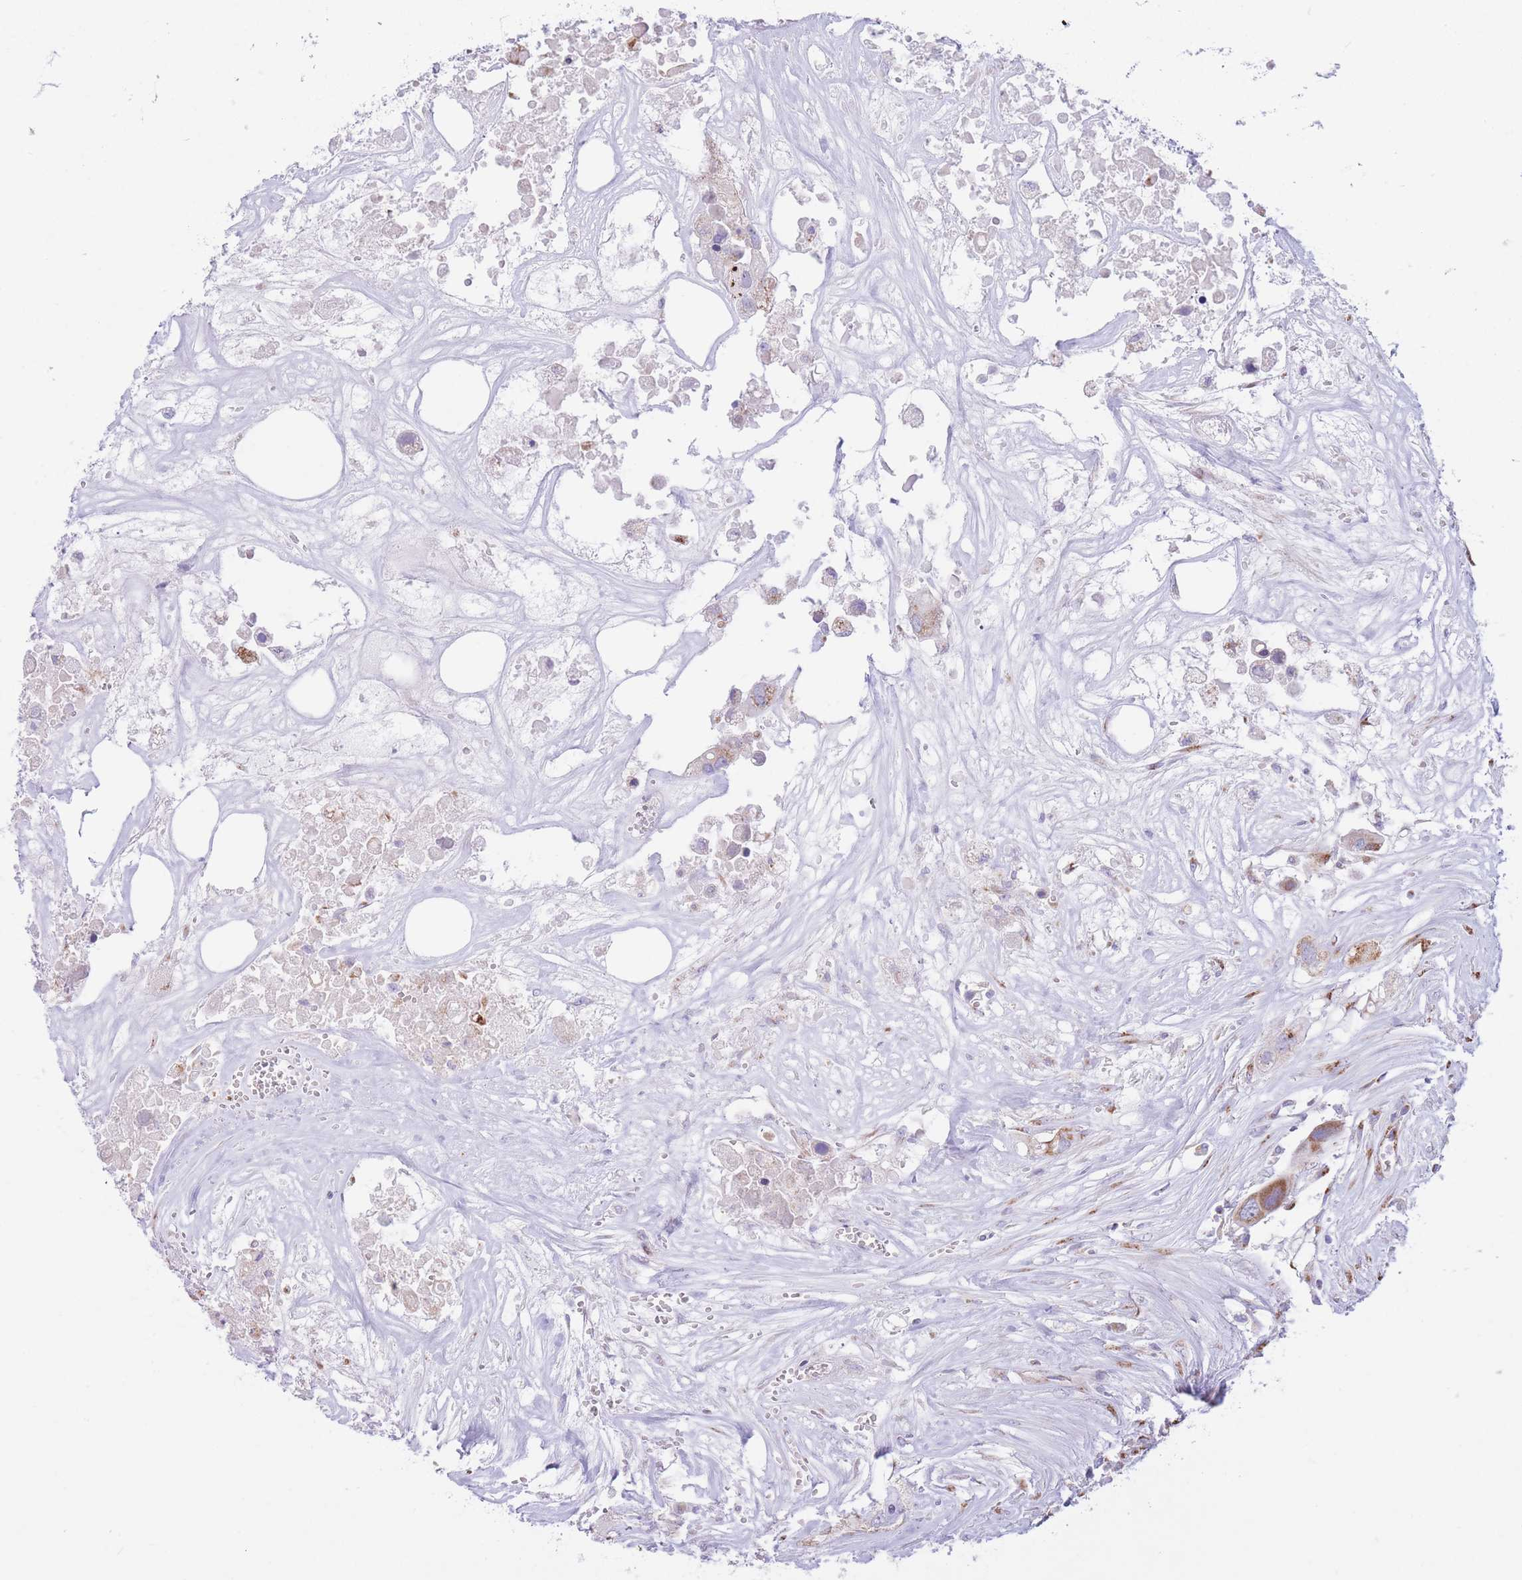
{"staining": {"intensity": "moderate", "quantity": "25%-75%", "location": "cytoplasmic/membranous"}, "tissue": "colorectal cancer", "cell_type": "Tumor cells", "image_type": "cancer", "snomed": [{"axis": "morphology", "description": "Adenocarcinoma, NOS"}, {"axis": "topography", "description": "Colon"}], "caption": "Colorectal cancer (adenocarcinoma) stained with immunohistochemistry (IHC) exhibits moderate cytoplasmic/membranous staining in approximately 25%-75% of tumor cells. Using DAB (3,3'-diaminobenzidine) (brown) and hematoxylin (blue) stains, captured at high magnification using brightfield microscopy.", "gene": "MPND", "patient": {"sex": "male", "age": 77}}